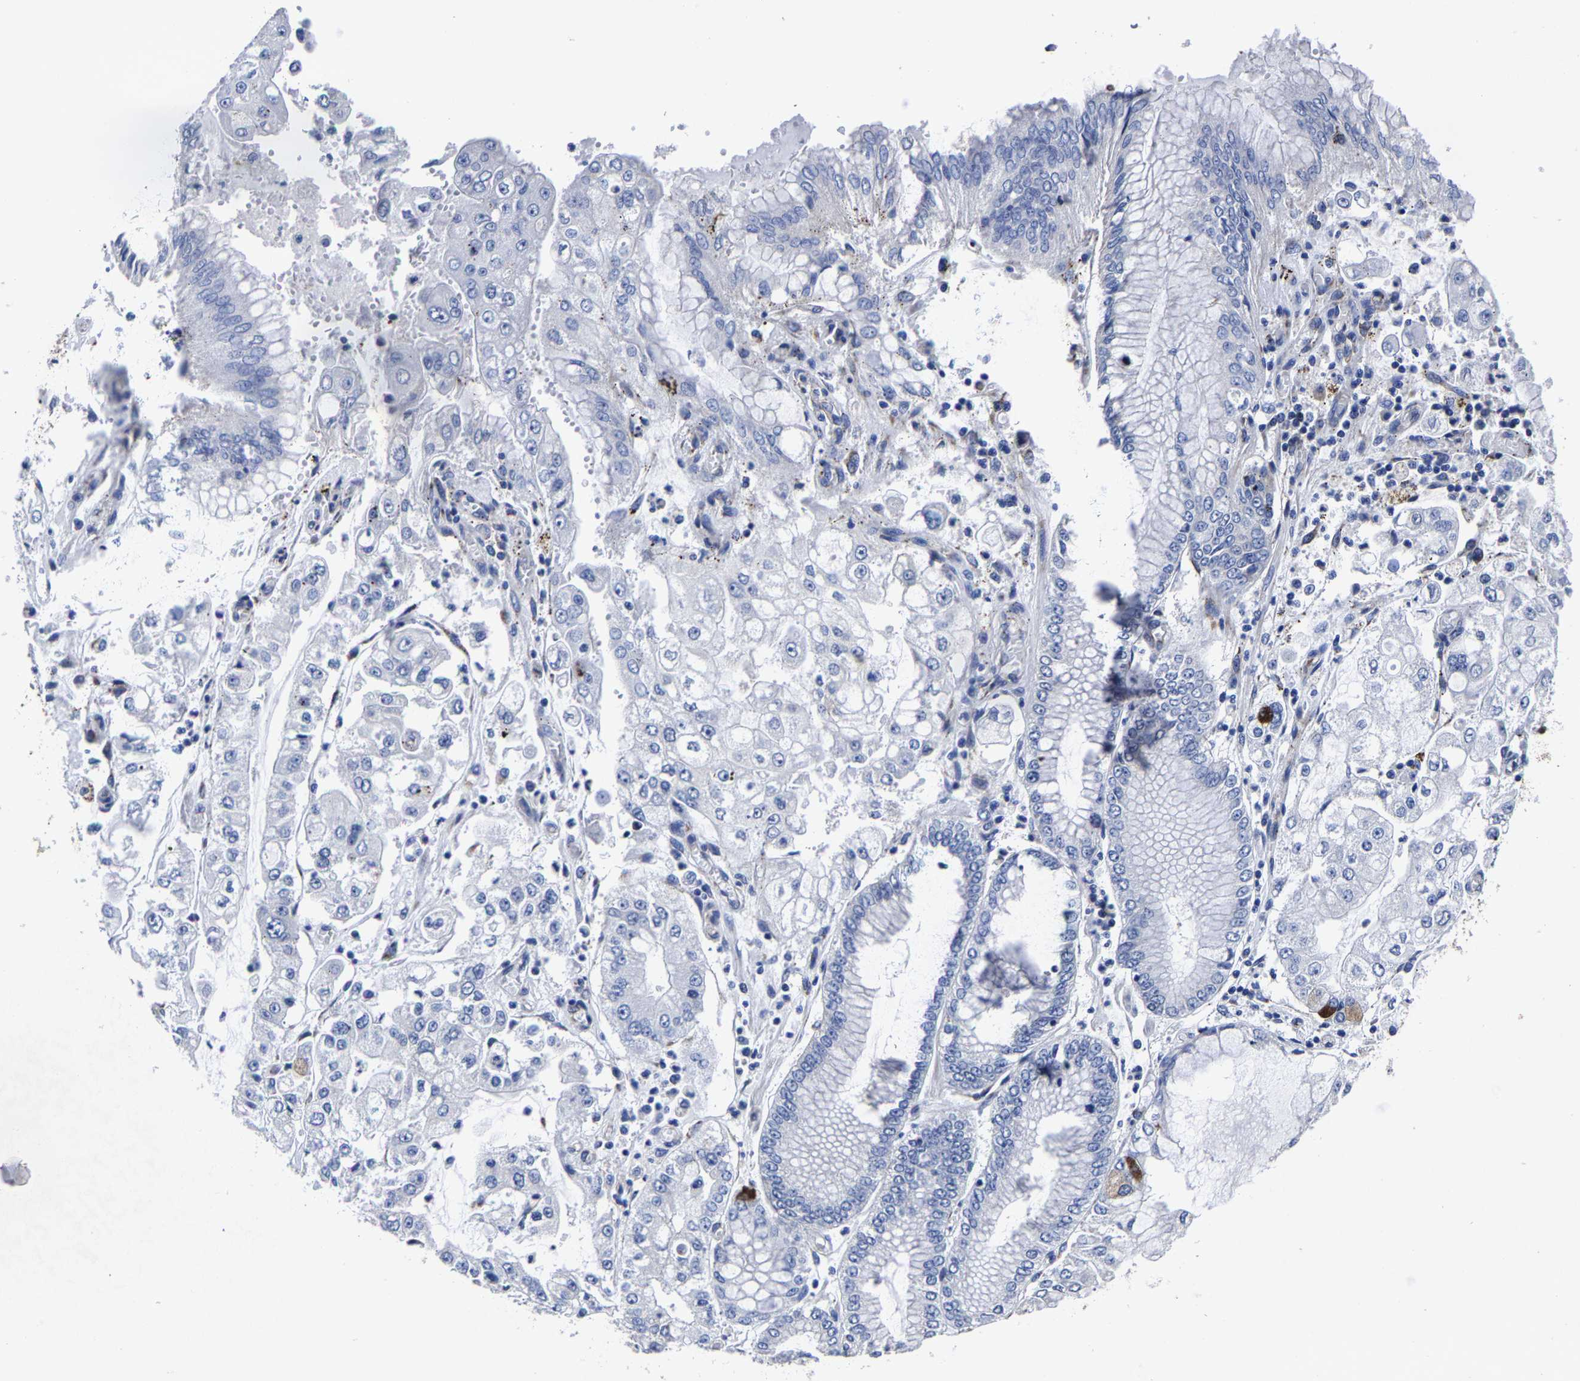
{"staining": {"intensity": "negative", "quantity": "none", "location": "none"}, "tissue": "stomach cancer", "cell_type": "Tumor cells", "image_type": "cancer", "snomed": [{"axis": "morphology", "description": "Adenocarcinoma, NOS"}, {"axis": "topography", "description": "Stomach"}], "caption": "Immunohistochemistry of human stomach cancer exhibits no expression in tumor cells.", "gene": "AASS", "patient": {"sex": "male", "age": 76}}